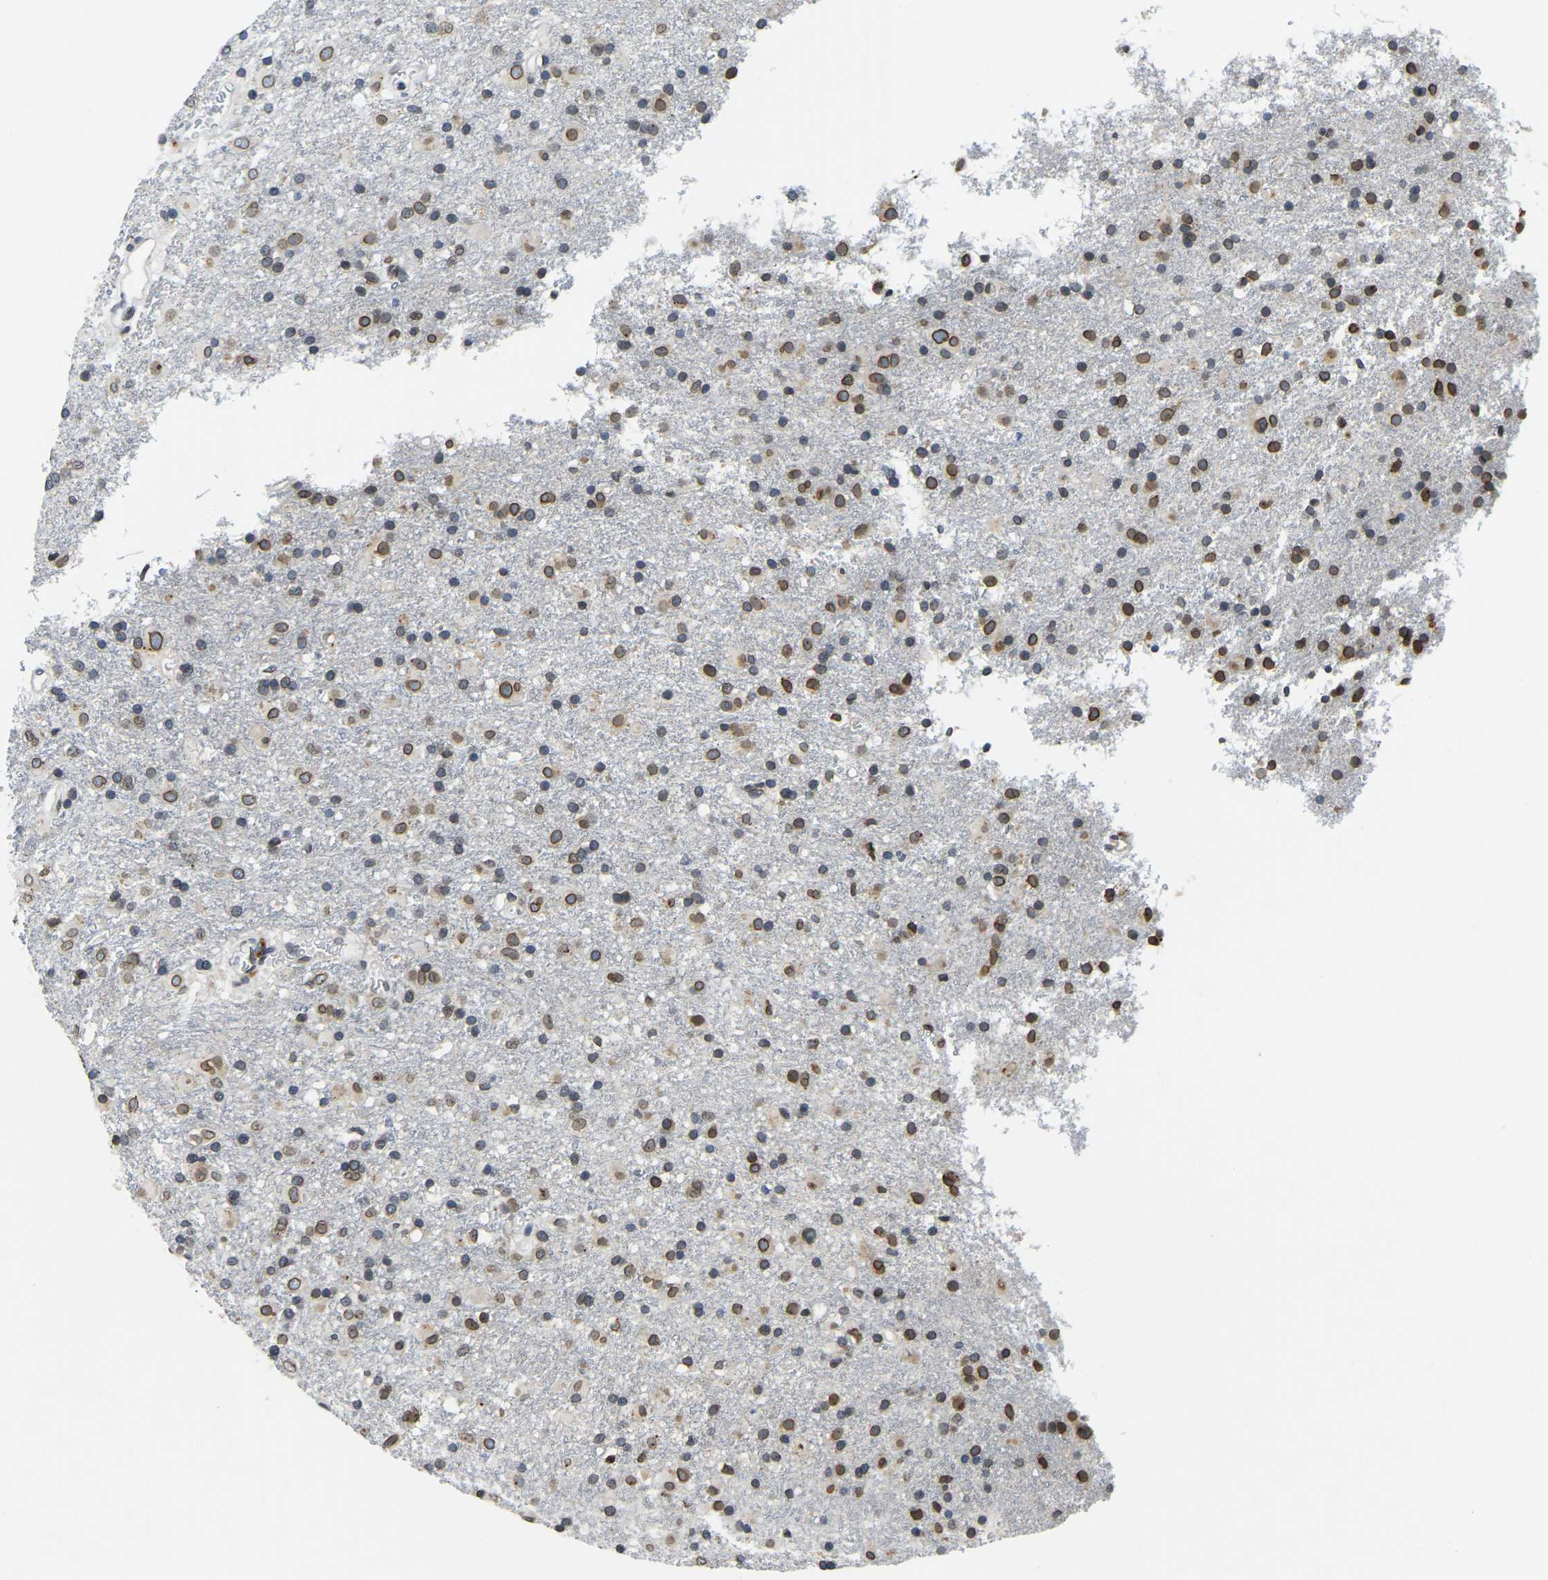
{"staining": {"intensity": "moderate", "quantity": ">75%", "location": "cytoplasmic/membranous,nuclear"}, "tissue": "glioma", "cell_type": "Tumor cells", "image_type": "cancer", "snomed": [{"axis": "morphology", "description": "Glioma, malignant, Low grade"}, {"axis": "topography", "description": "Brain"}], "caption": "A photomicrograph of malignant glioma (low-grade) stained for a protein reveals moderate cytoplasmic/membranous and nuclear brown staining in tumor cells.", "gene": "RANBP2", "patient": {"sex": "male", "age": 65}}